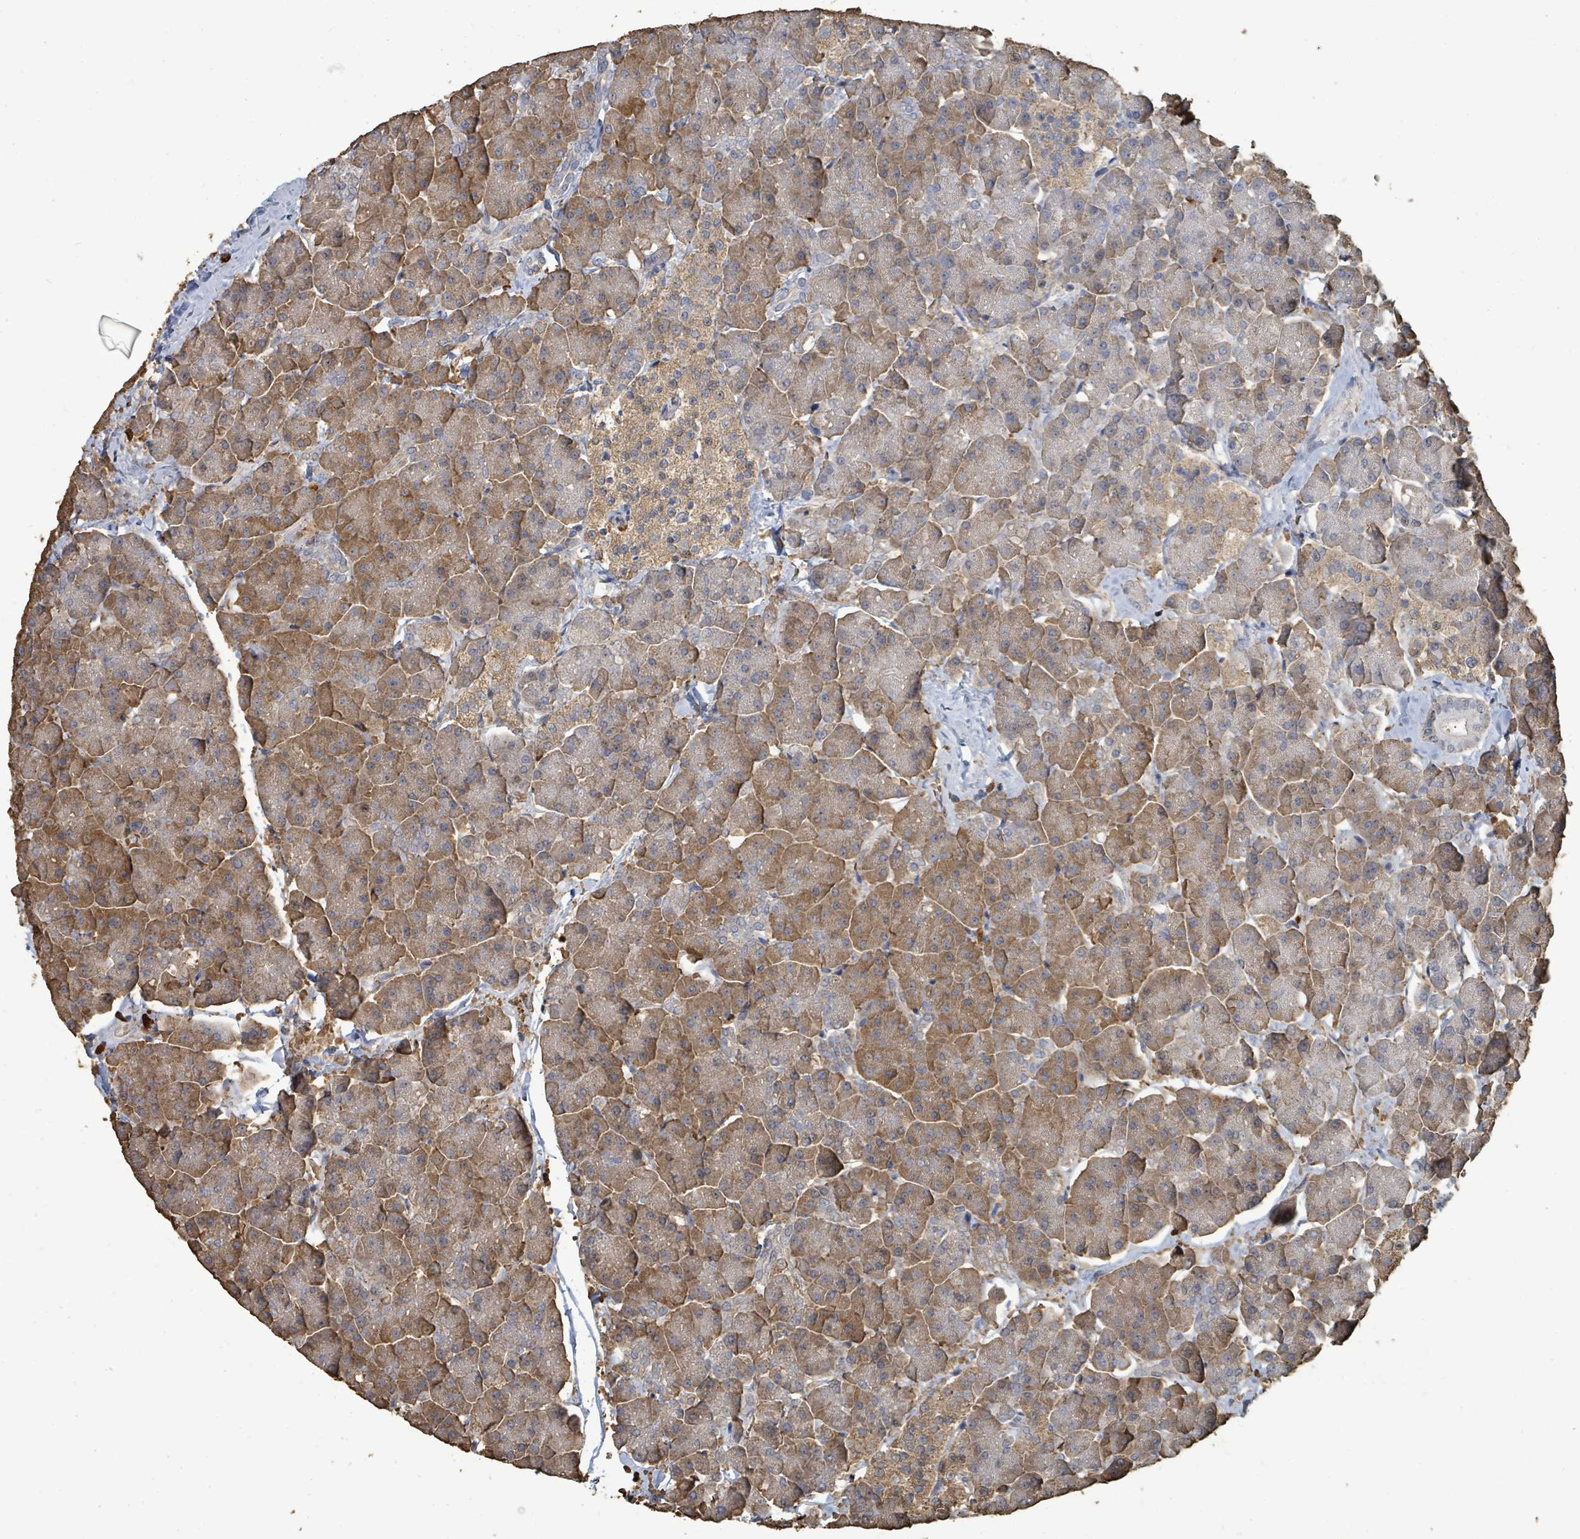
{"staining": {"intensity": "moderate", "quantity": ">75%", "location": "cytoplasmic/membranous"}, "tissue": "pancreas", "cell_type": "Exocrine glandular cells", "image_type": "normal", "snomed": [{"axis": "morphology", "description": "Normal tissue, NOS"}, {"axis": "topography", "description": "Pancreas"}, {"axis": "topography", "description": "Peripheral nerve tissue"}], "caption": "Immunohistochemical staining of normal pancreas demonstrates medium levels of moderate cytoplasmic/membranous expression in about >75% of exocrine glandular cells.", "gene": "C6orf52", "patient": {"sex": "male", "age": 54}}